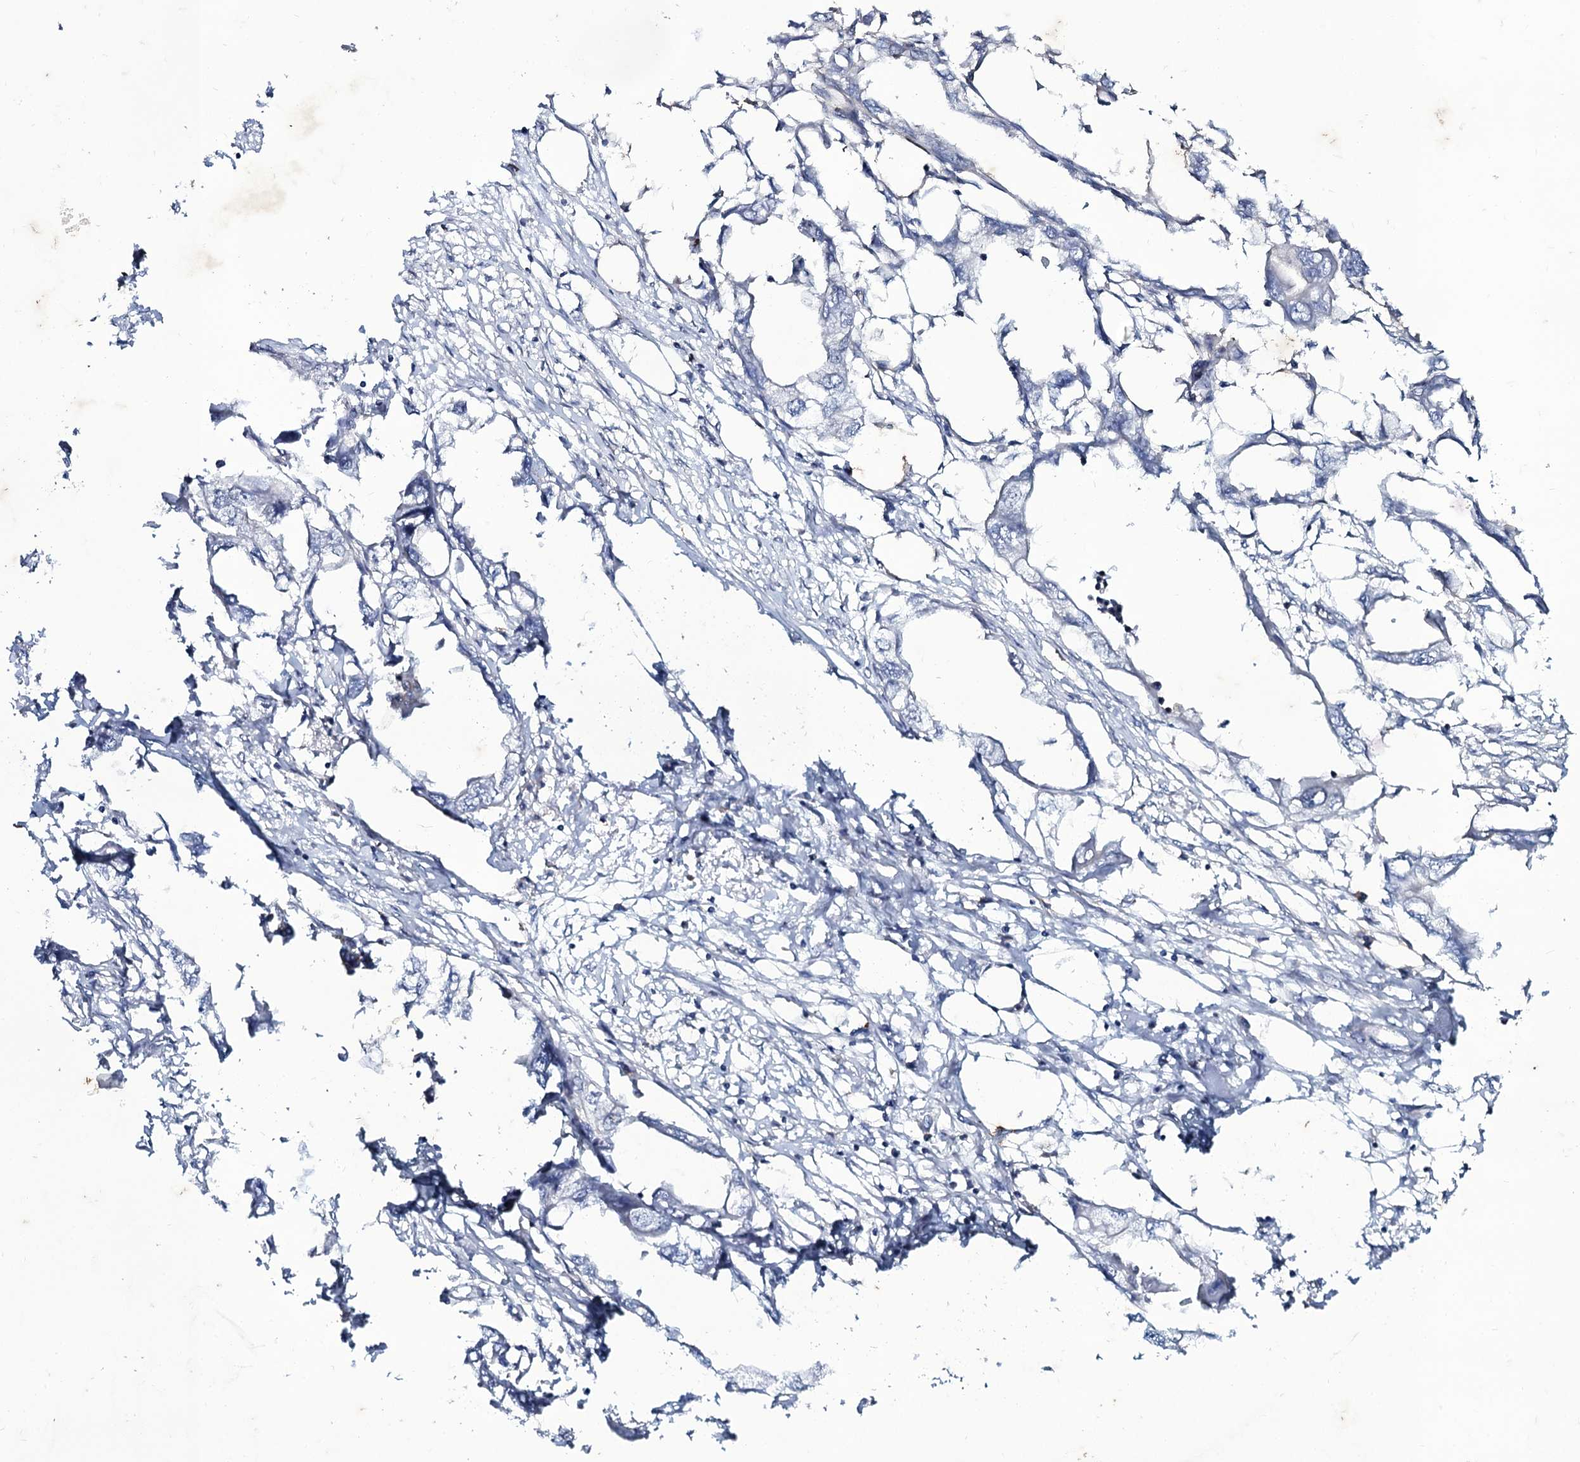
{"staining": {"intensity": "negative", "quantity": "none", "location": "none"}, "tissue": "endometrial cancer", "cell_type": "Tumor cells", "image_type": "cancer", "snomed": [{"axis": "morphology", "description": "Adenocarcinoma, NOS"}, {"axis": "morphology", "description": "Adenocarcinoma, metastatic, NOS"}, {"axis": "topography", "description": "Adipose tissue"}, {"axis": "topography", "description": "Endometrium"}], "caption": "This is an immunohistochemistry (IHC) photomicrograph of human endometrial cancer. There is no positivity in tumor cells.", "gene": "SNAP23", "patient": {"sex": "female", "age": 67}}